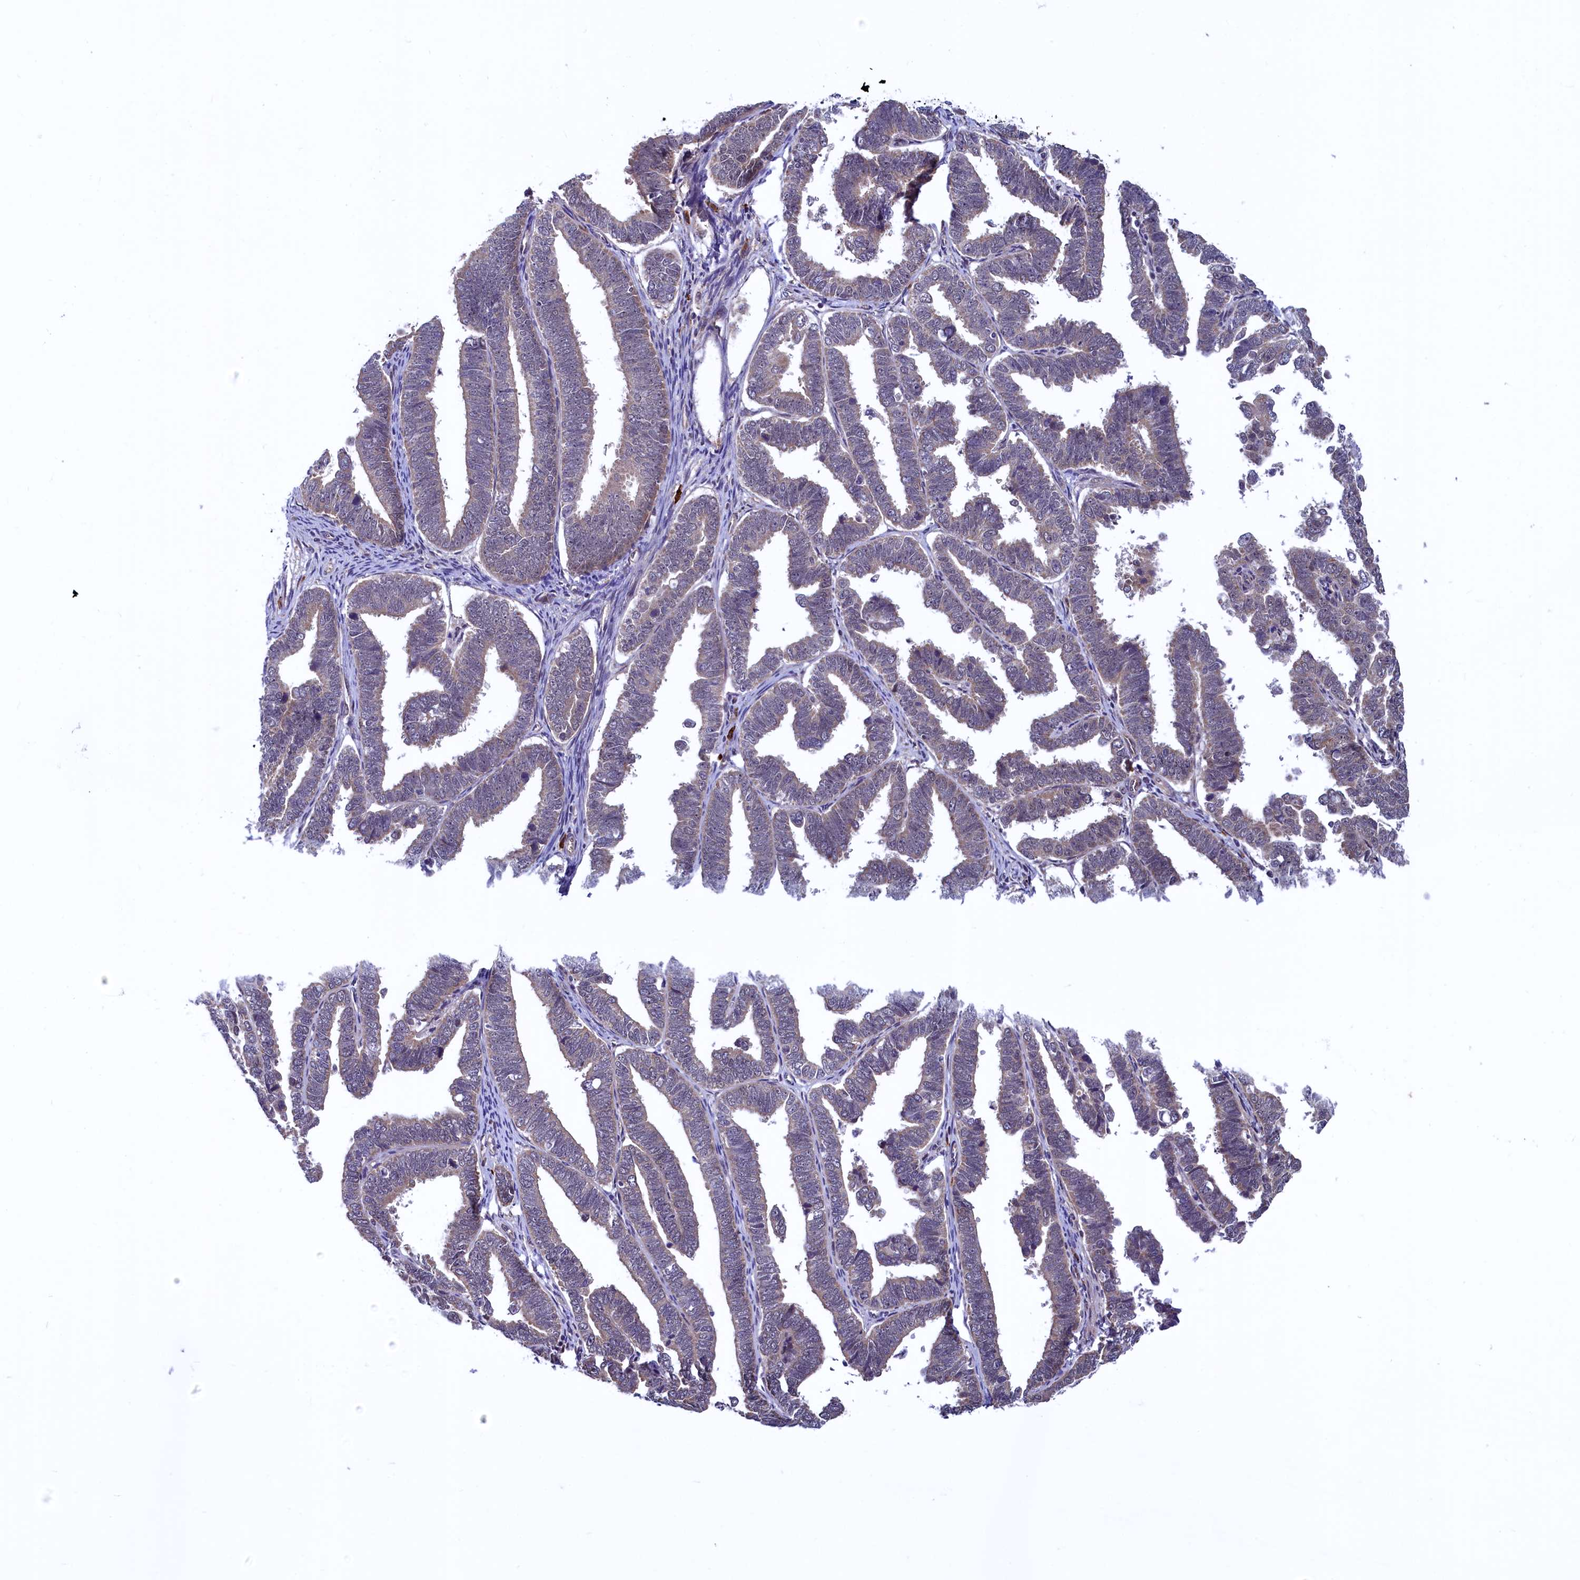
{"staining": {"intensity": "weak", "quantity": "<25%", "location": "cytoplasmic/membranous"}, "tissue": "endometrial cancer", "cell_type": "Tumor cells", "image_type": "cancer", "snomed": [{"axis": "morphology", "description": "Adenocarcinoma, NOS"}, {"axis": "topography", "description": "Endometrium"}], "caption": "The immunohistochemistry image has no significant positivity in tumor cells of adenocarcinoma (endometrial) tissue. The staining is performed using DAB brown chromogen with nuclei counter-stained in using hematoxylin.", "gene": "RBFA", "patient": {"sex": "female", "age": 75}}